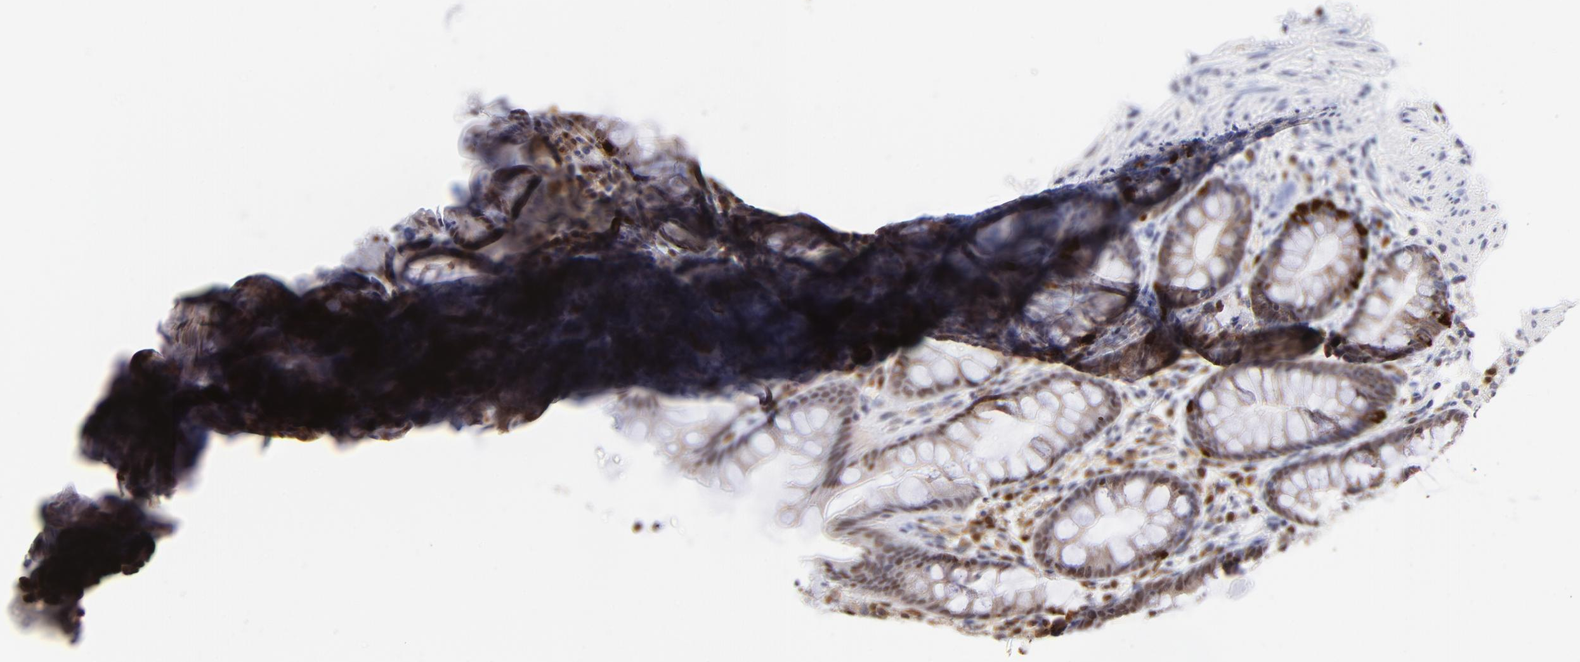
{"staining": {"intensity": "moderate", "quantity": "25%-75%", "location": "cytoplasmic/membranous,nuclear"}, "tissue": "rectum", "cell_type": "Glandular cells", "image_type": "normal", "snomed": [{"axis": "morphology", "description": "Normal tissue, NOS"}, {"axis": "topography", "description": "Rectum"}], "caption": "Protein expression analysis of normal human rectum reveals moderate cytoplasmic/membranous,nuclear positivity in approximately 25%-75% of glandular cells. (DAB IHC with brightfield microscopy, high magnification).", "gene": "ZNF155", "patient": {"sex": "male", "age": 92}}